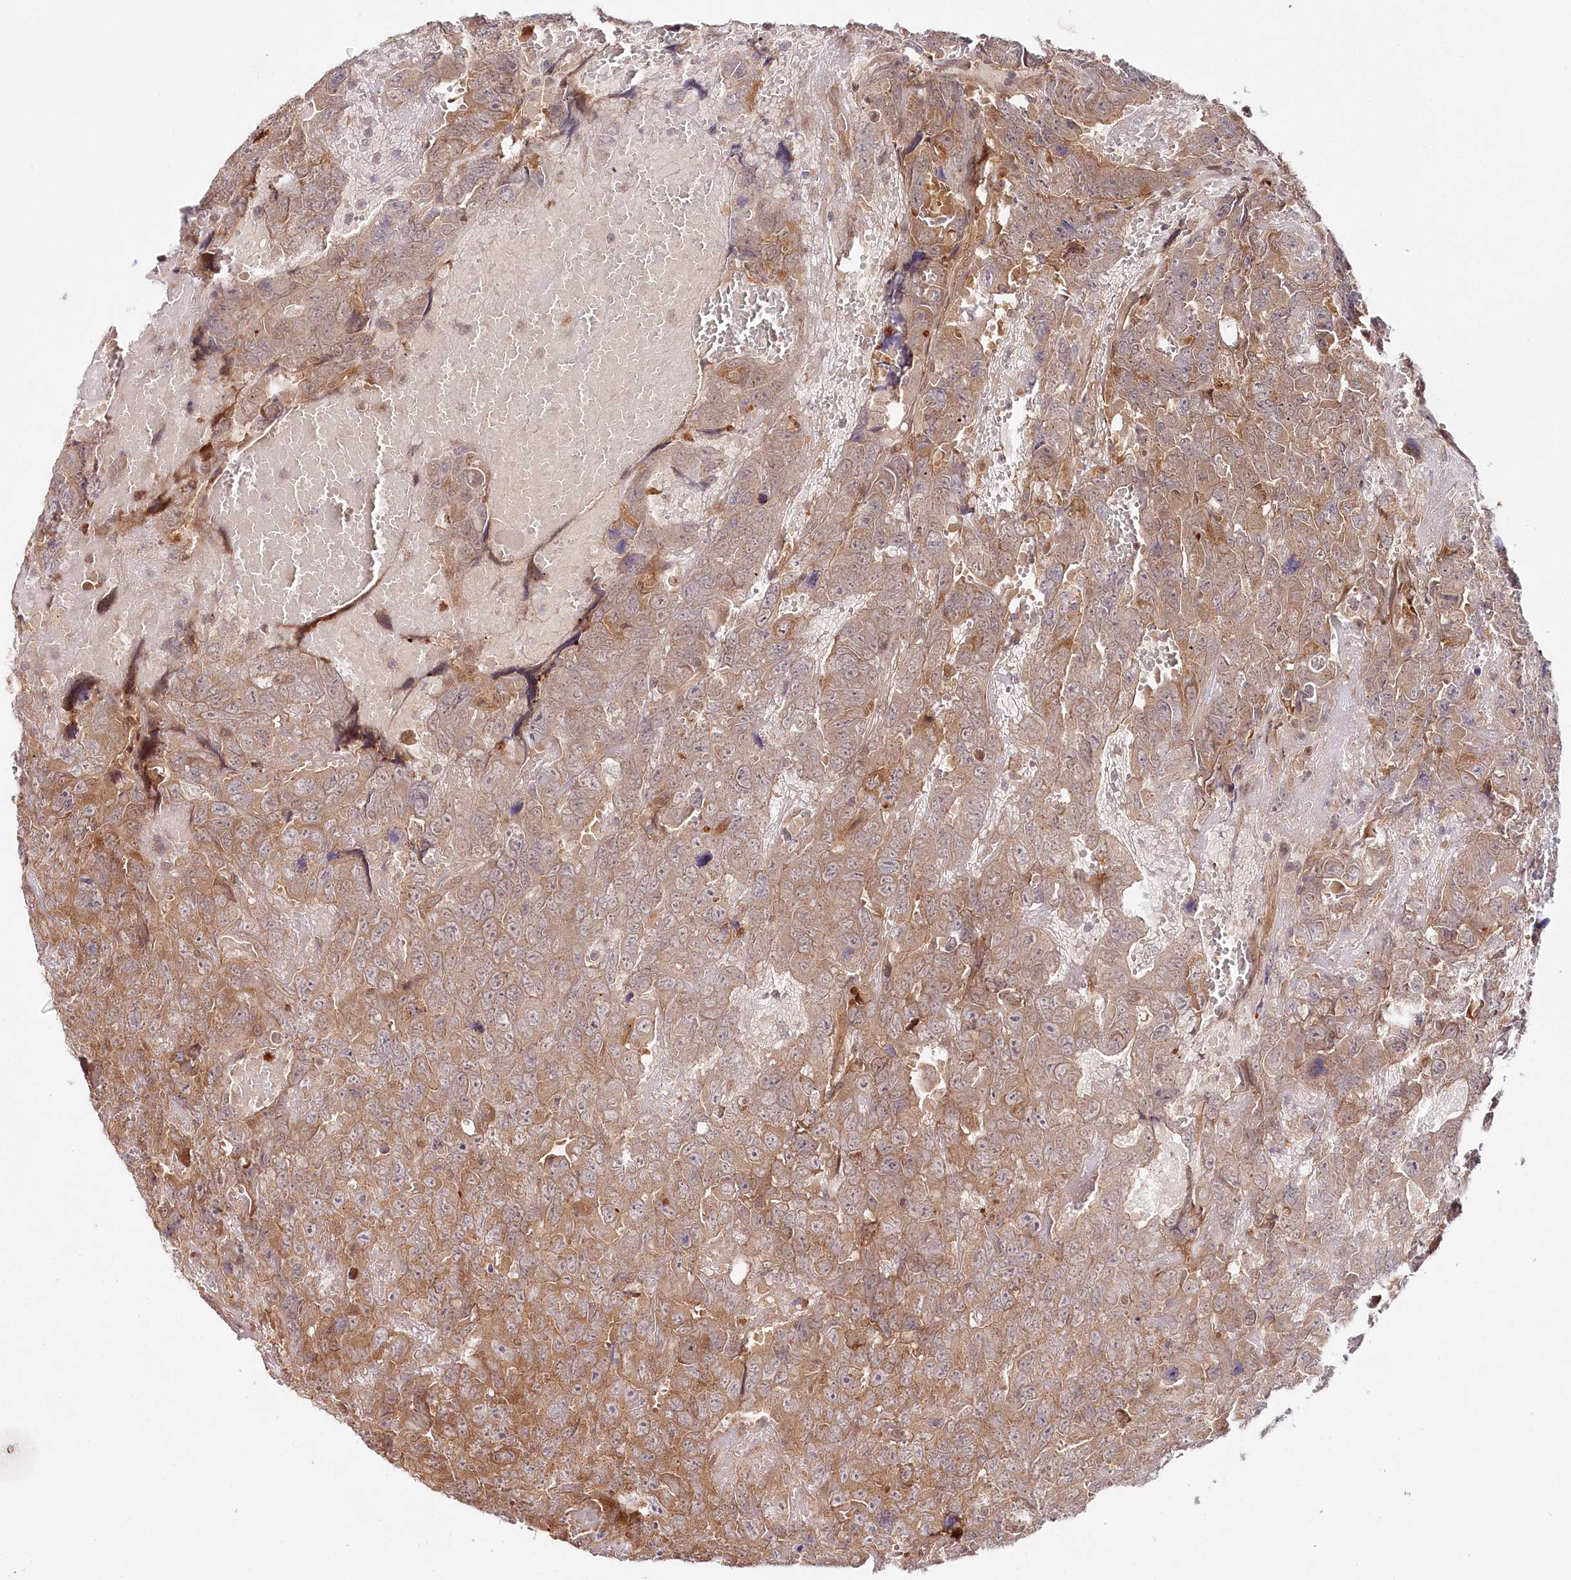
{"staining": {"intensity": "moderate", "quantity": ">75%", "location": "cytoplasmic/membranous"}, "tissue": "testis cancer", "cell_type": "Tumor cells", "image_type": "cancer", "snomed": [{"axis": "morphology", "description": "Carcinoma, Embryonal, NOS"}, {"axis": "topography", "description": "Testis"}], "caption": "Protein expression analysis of human embryonal carcinoma (testis) reveals moderate cytoplasmic/membranous expression in about >75% of tumor cells.", "gene": "CCDC65", "patient": {"sex": "male", "age": 45}}